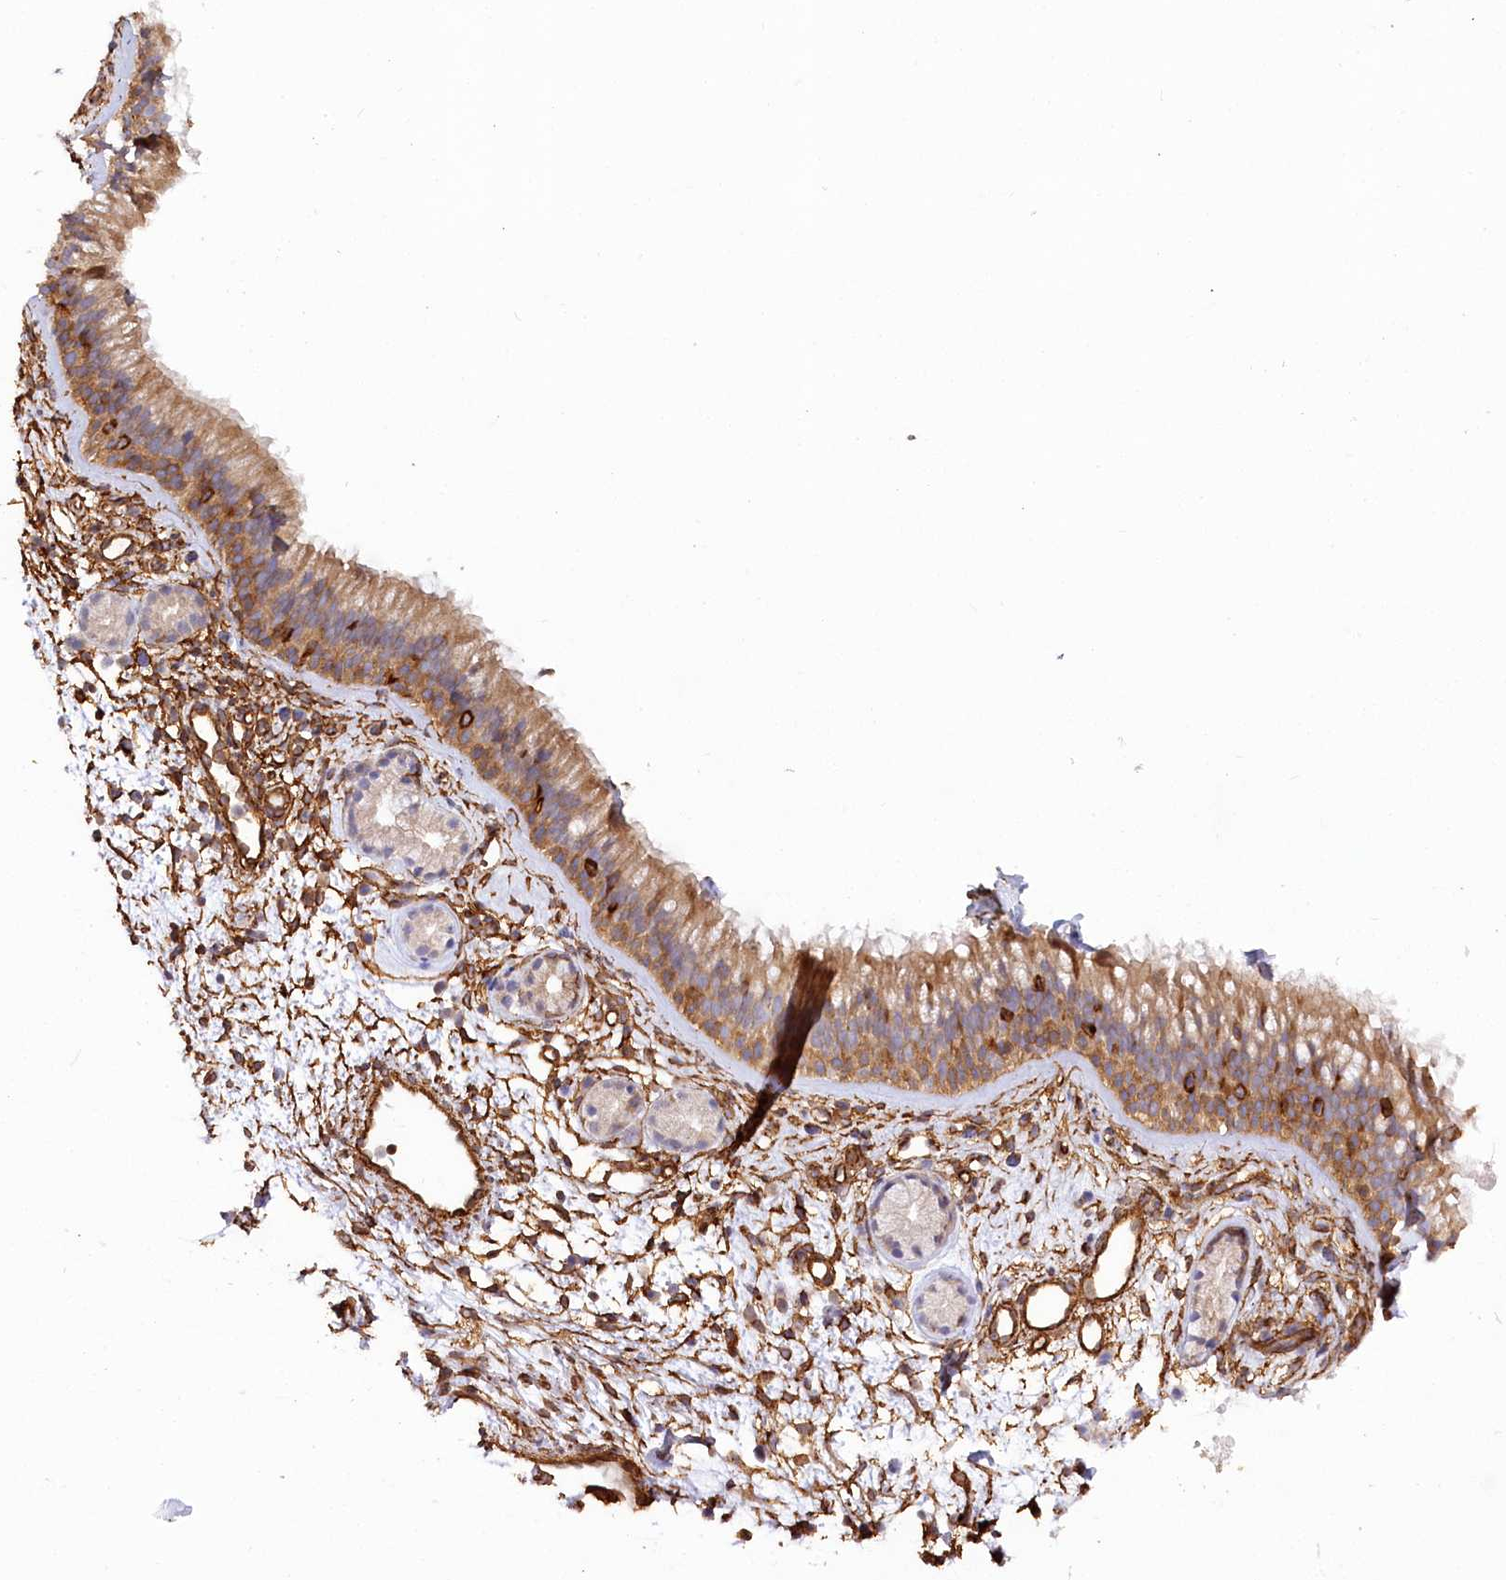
{"staining": {"intensity": "strong", "quantity": "25%-75%", "location": "cytoplasmic/membranous"}, "tissue": "nasopharynx", "cell_type": "Respiratory epithelial cells", "image_type": "normal", "snomed": [{"axis": "morphology", "description": "Normal tissue, NOS"}, {"axis": "morphology", "description": "Inflammation, NOS"}, {"axis": "morphology", "description": "Malignant melanoma, Metastatic site"}, {"axis": "topography", "description": "Nasopharynx"}], "caption": "Protein expression analysis of benign human nasopharynx reveals strong cytoplasmic/membranous positivity in about 25%-75% of respiratory epithelial cells. (Stains: DAB in brown, nuclei in blue, Microscopy: brightfield microscopy at high magnification).", "gene": "SYNPO2", "patient": {"sex": "male", "age": 70}}